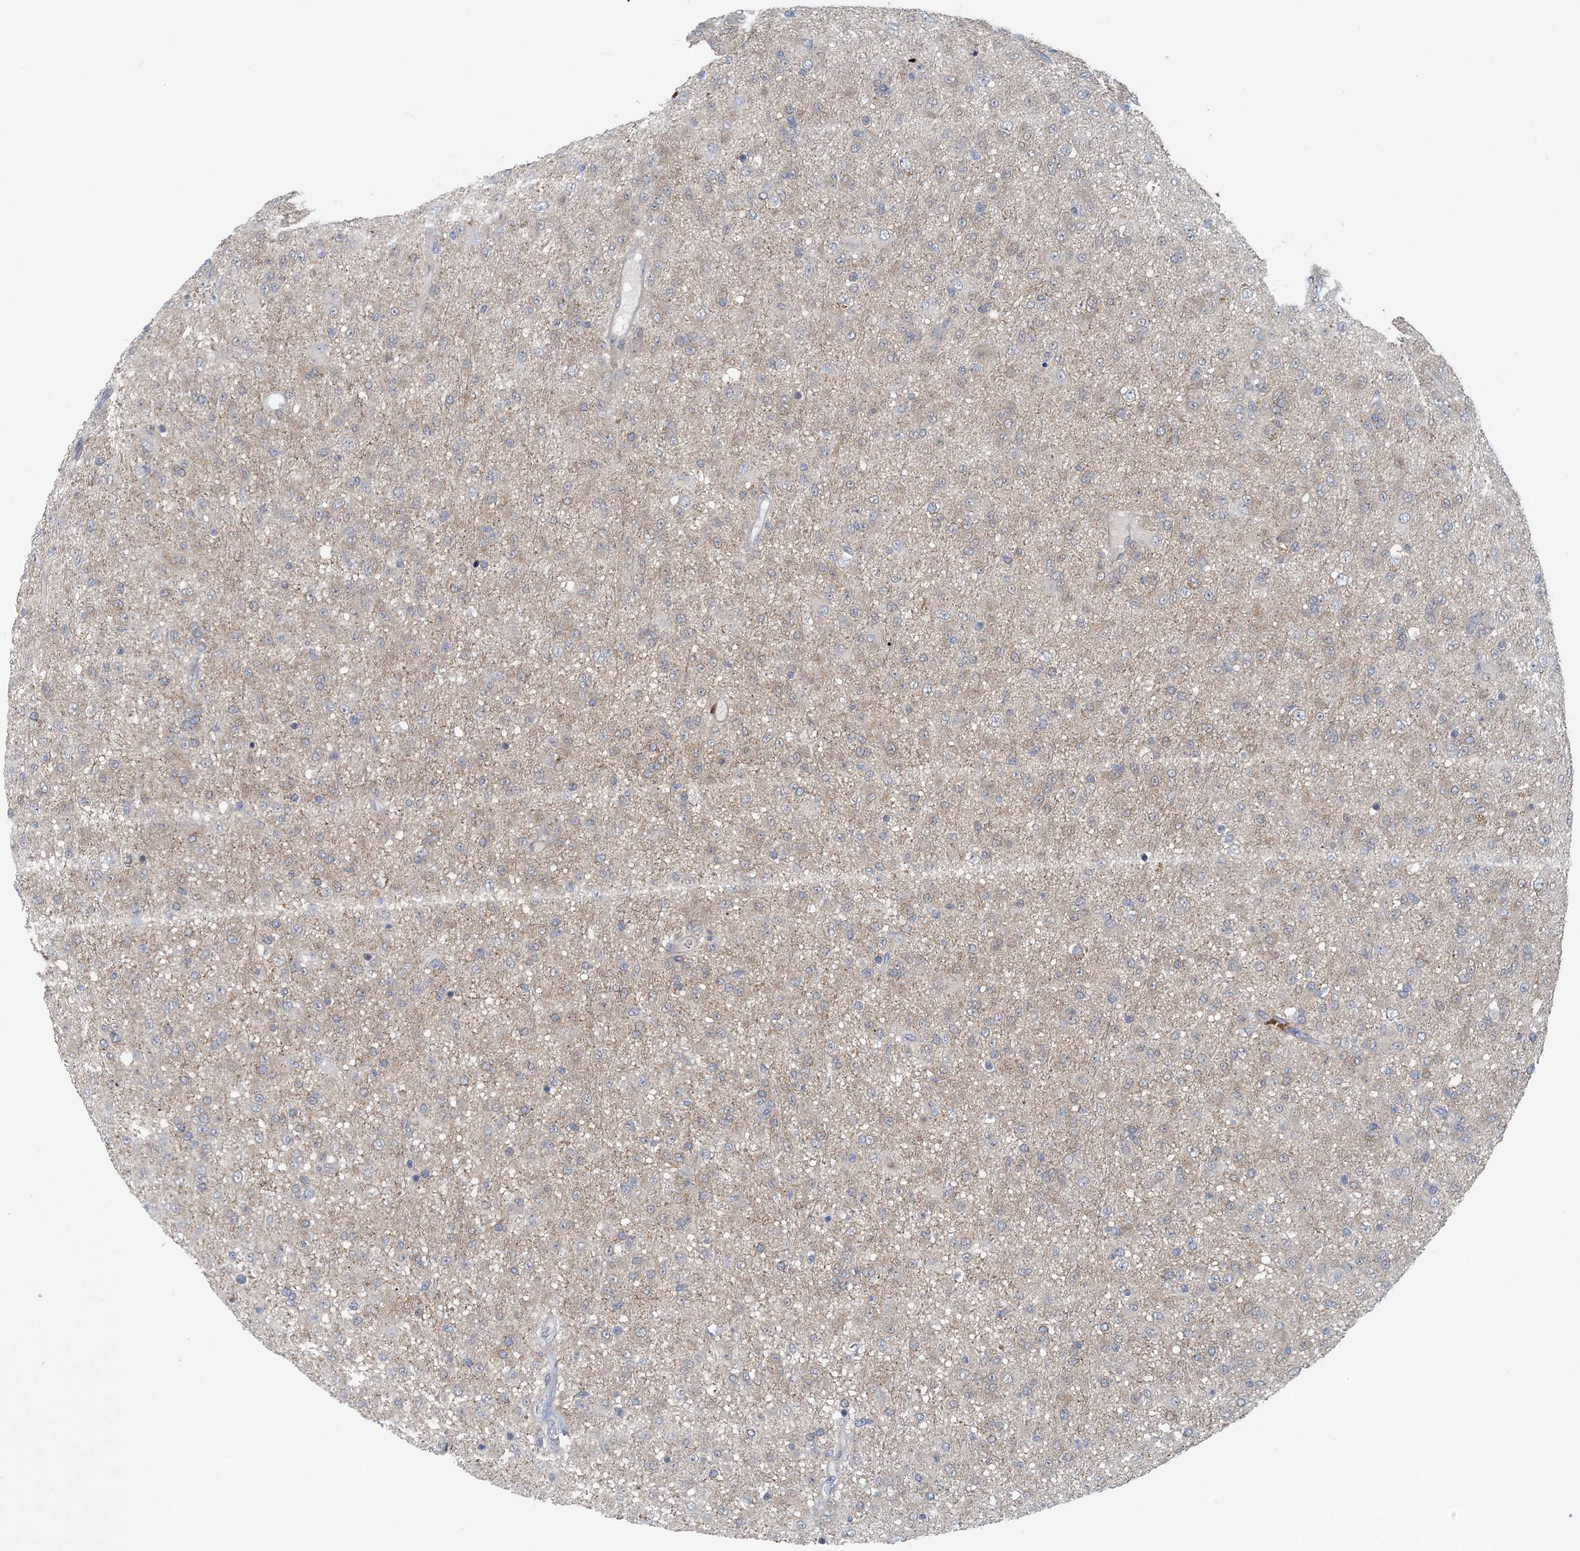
{"staining": {"intensity": "negative", "quantity": "none", "location": "none"}, "tissue": "glioma", "cell_type": "Tumor cells", "image_type": "cancer", "snomed": [{"axis": "morphology", "description": "Glioma, malignant, Low grade"}, {"axis": "topography", "description": "Brain"}], "caption": "Tumor cells are negative for brown protein staining in glioma.", "gene": "HIKESHI", "patient": {"sex": "male", "age": 65}}